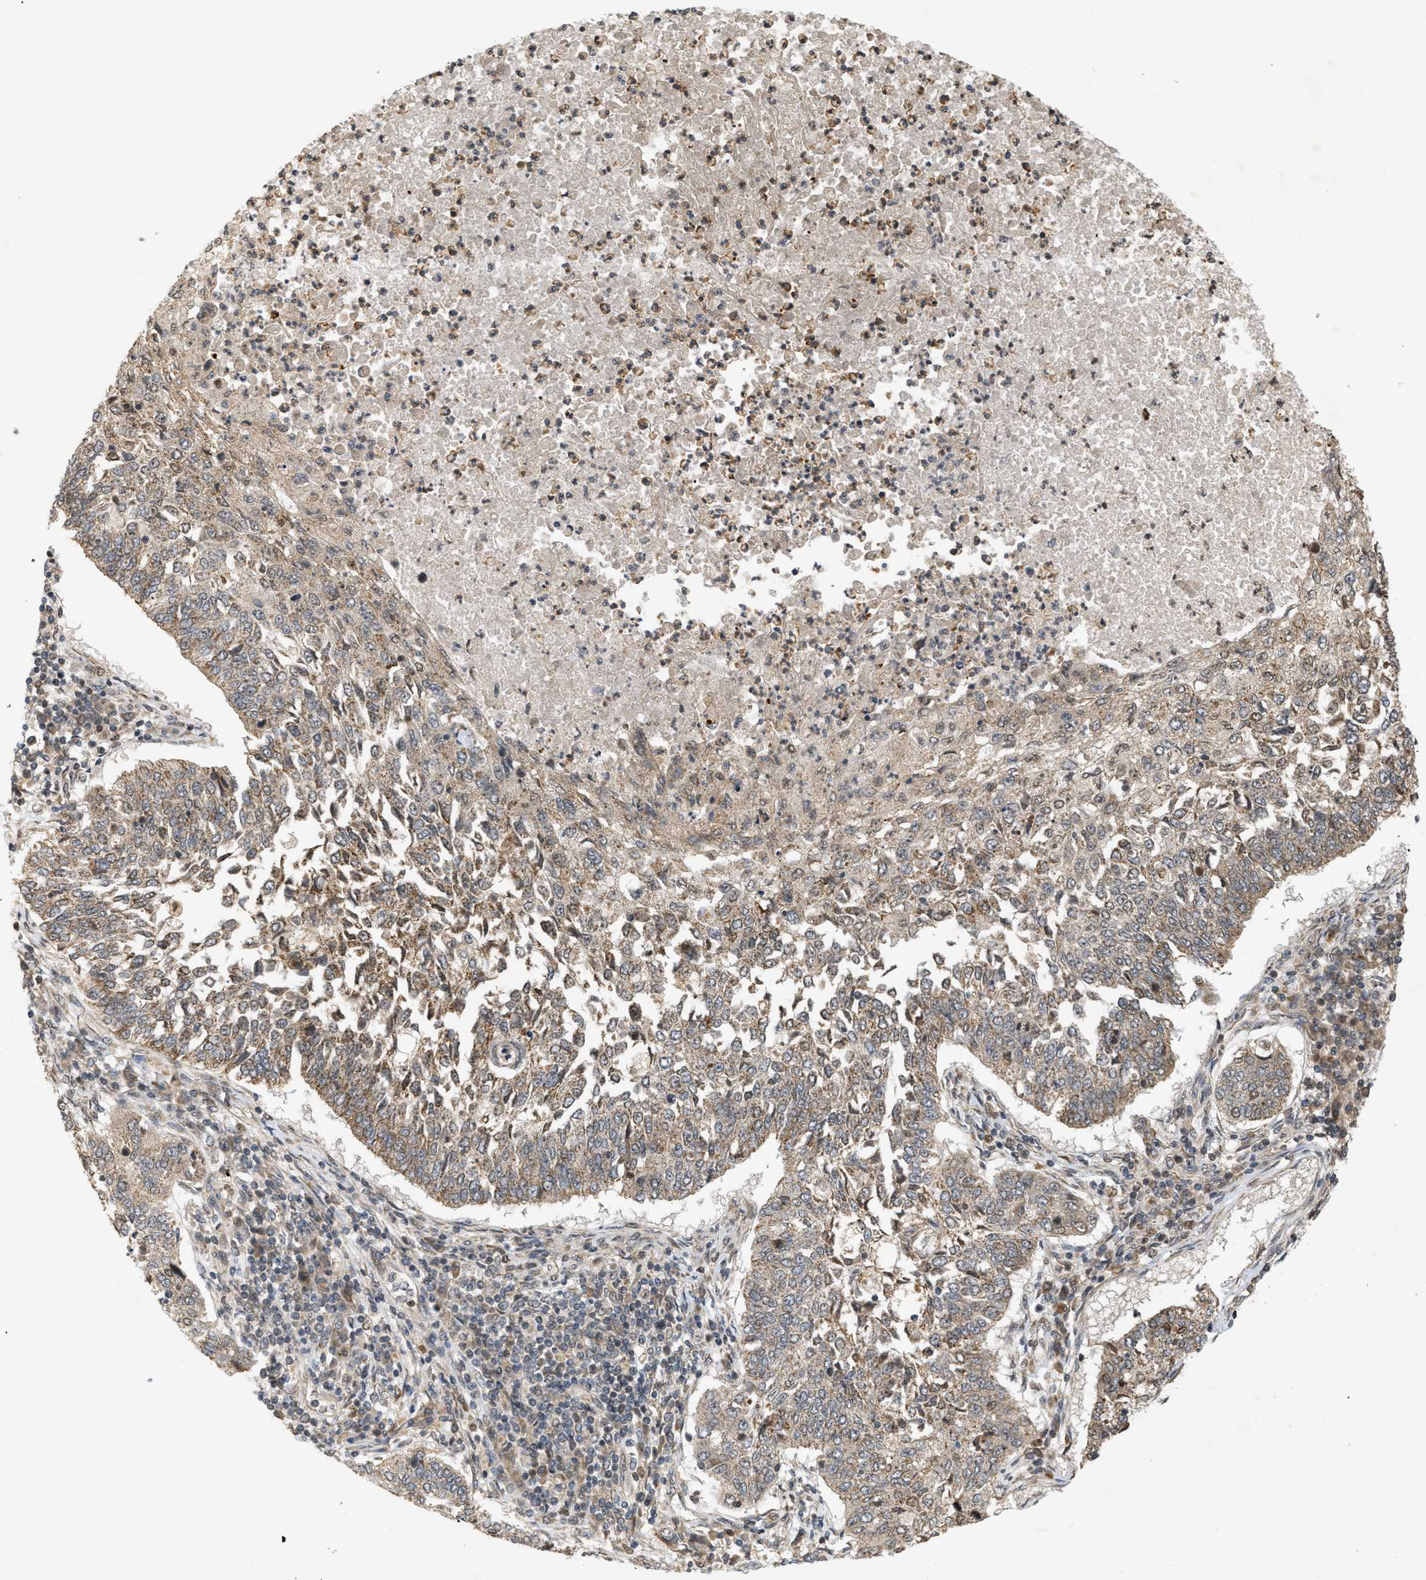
{"staining": {"intensity": "moderate", "quantity": ">75%", "location": "cytoplasmic/membranous"}, "tissue": "lung cancer", "cell_type": "Tumor cells", "image_type": "cancer", "snomed": [{"axis": "morphology", "description": "Normal tissue, NOS"}, {"axis": "morphology", "description": "Squamous cell carcinoma, NOS"}, {"axis": "topography", "description": "Cartilage tissue"}, {"axis": "topography", "description": "Bronchus"}, {"axis": "topography", "description": "Lung"}], "caption": "Immunohistochemical staining of squamous cell carcinoma (lung) displays medium levels of moderate cytoplasmic/membranous protein staining in about >75% of tumor cells.", "gene": "PRKD1", "patient": {"sex": "female", "age": 49}}